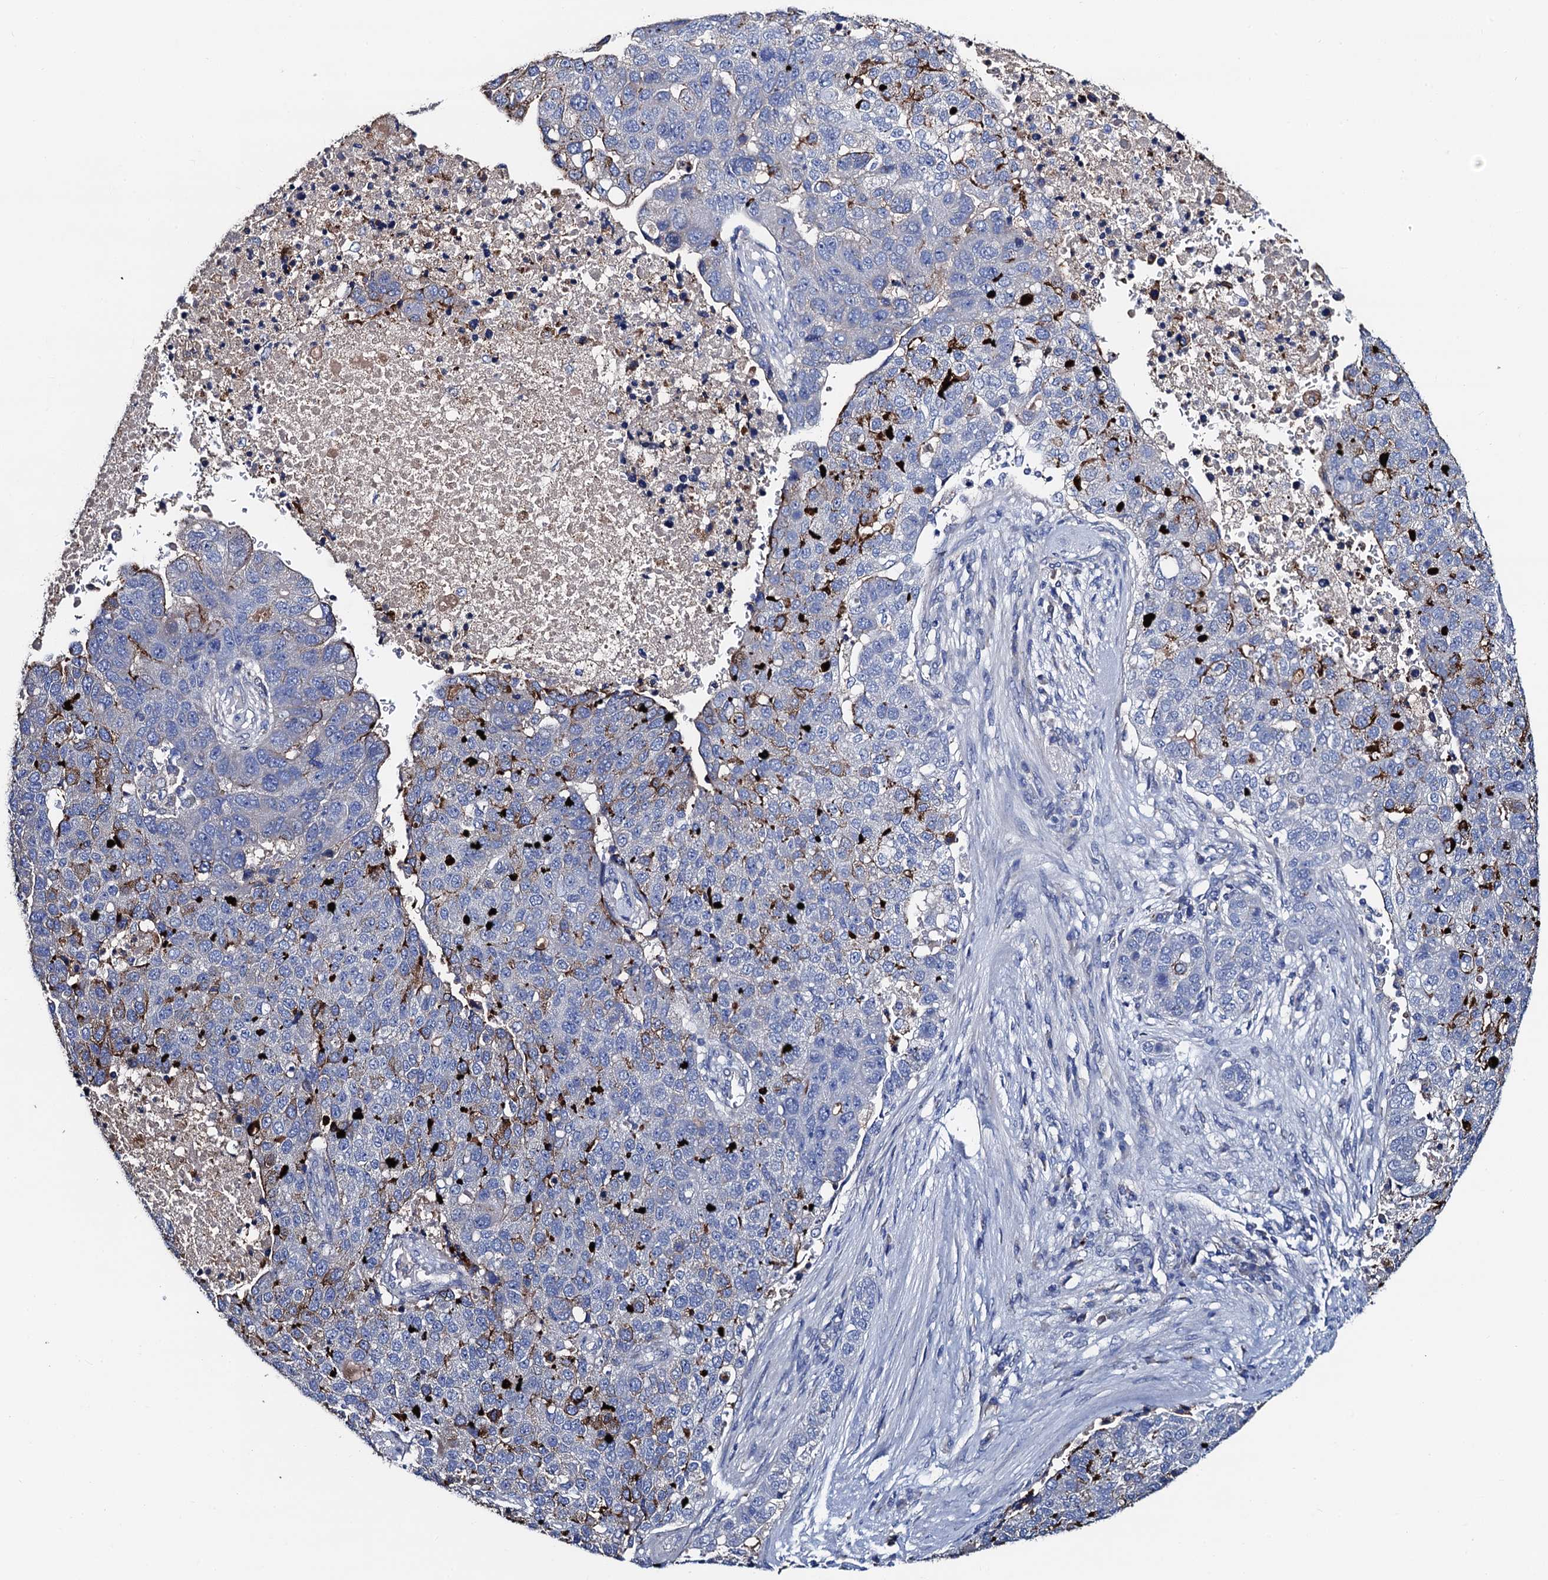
{"staining": {"intensity": "moderate", "quantity": "<25%", "location": "cytoplasmic/membranous"}, "tissue": "pancreatic cancer", "cell_type": "Tumor cells", "image_type": "cancer", "snomed": [{"axis": "morphology", "description": "Adenocarcinoma, NOS"}, {"axis": "topography", "description": "Pancreas"}], "caption": "High-magnification brightfield microscopy of pancreatic cancer (adenocarcinoma) stained with DAB (brown) and counterstained with hematoxylin (blue). tumor cells exhibit moderate cytoplasmic/membranous staining is seen in approximately<25% of cells.", "gene": "FREM3", "patient": {"sex": "female", "age": 61}}